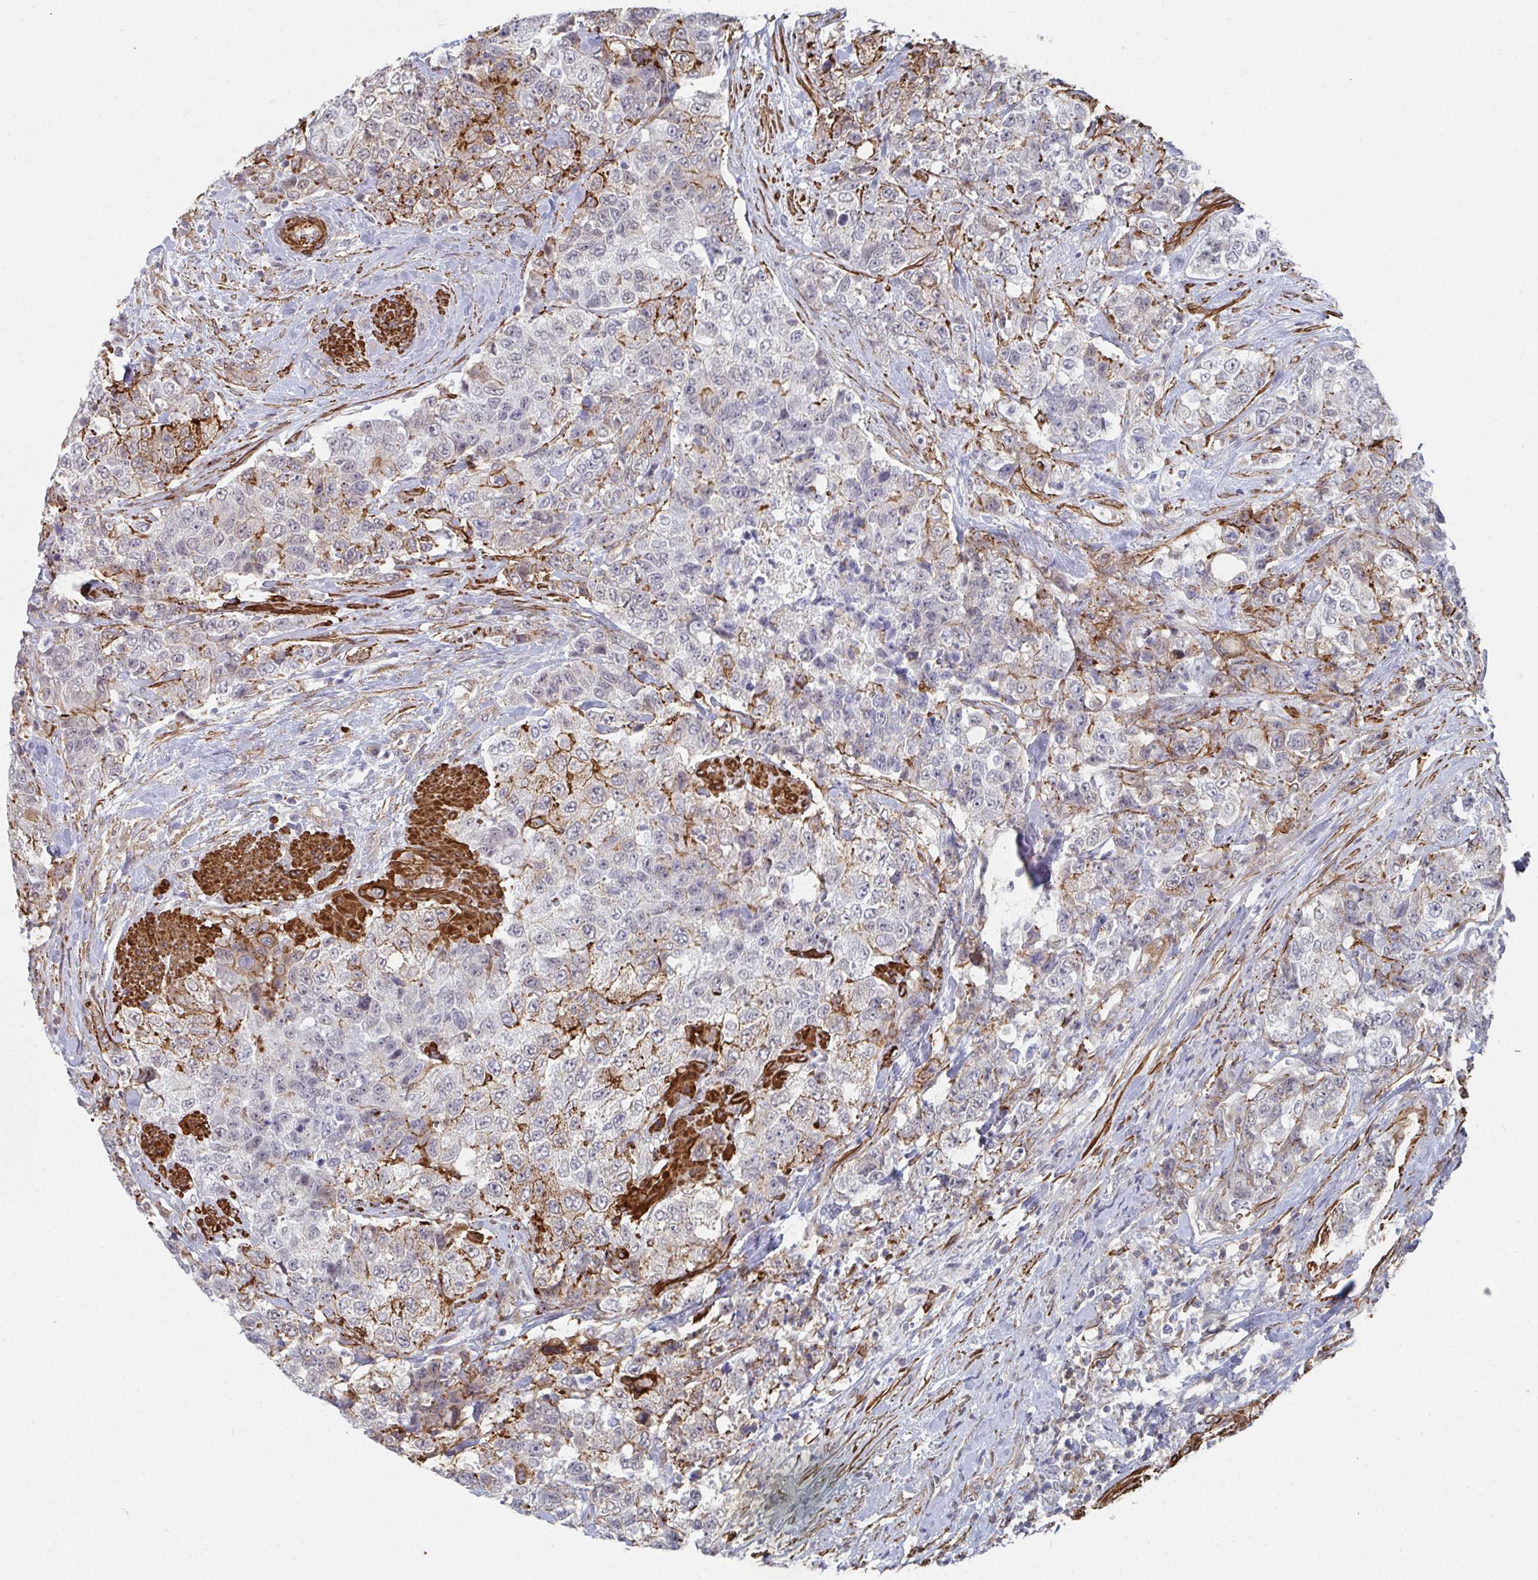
{"staining": {"intensity": "strong", "quantity": "<25%", "location": "cytoplasmic/membranous"}, "tissue": "urothelial cancer", "cell_type": "Tumor cells", "image_type": "cancer", "snomed": [{"axis": "morphology", "description": "Urothelial carcinoma, High grade"}, {"axis": "topography", "description": "Urinary bladder"}], "caption": "Protein staining of urothelial cancer tissue exhibits strong cytoplasmic/membranous expression in about <25% of tumor cells.", "gene": "NEURL4", "patient": {"sex": "female", "age": 78}}